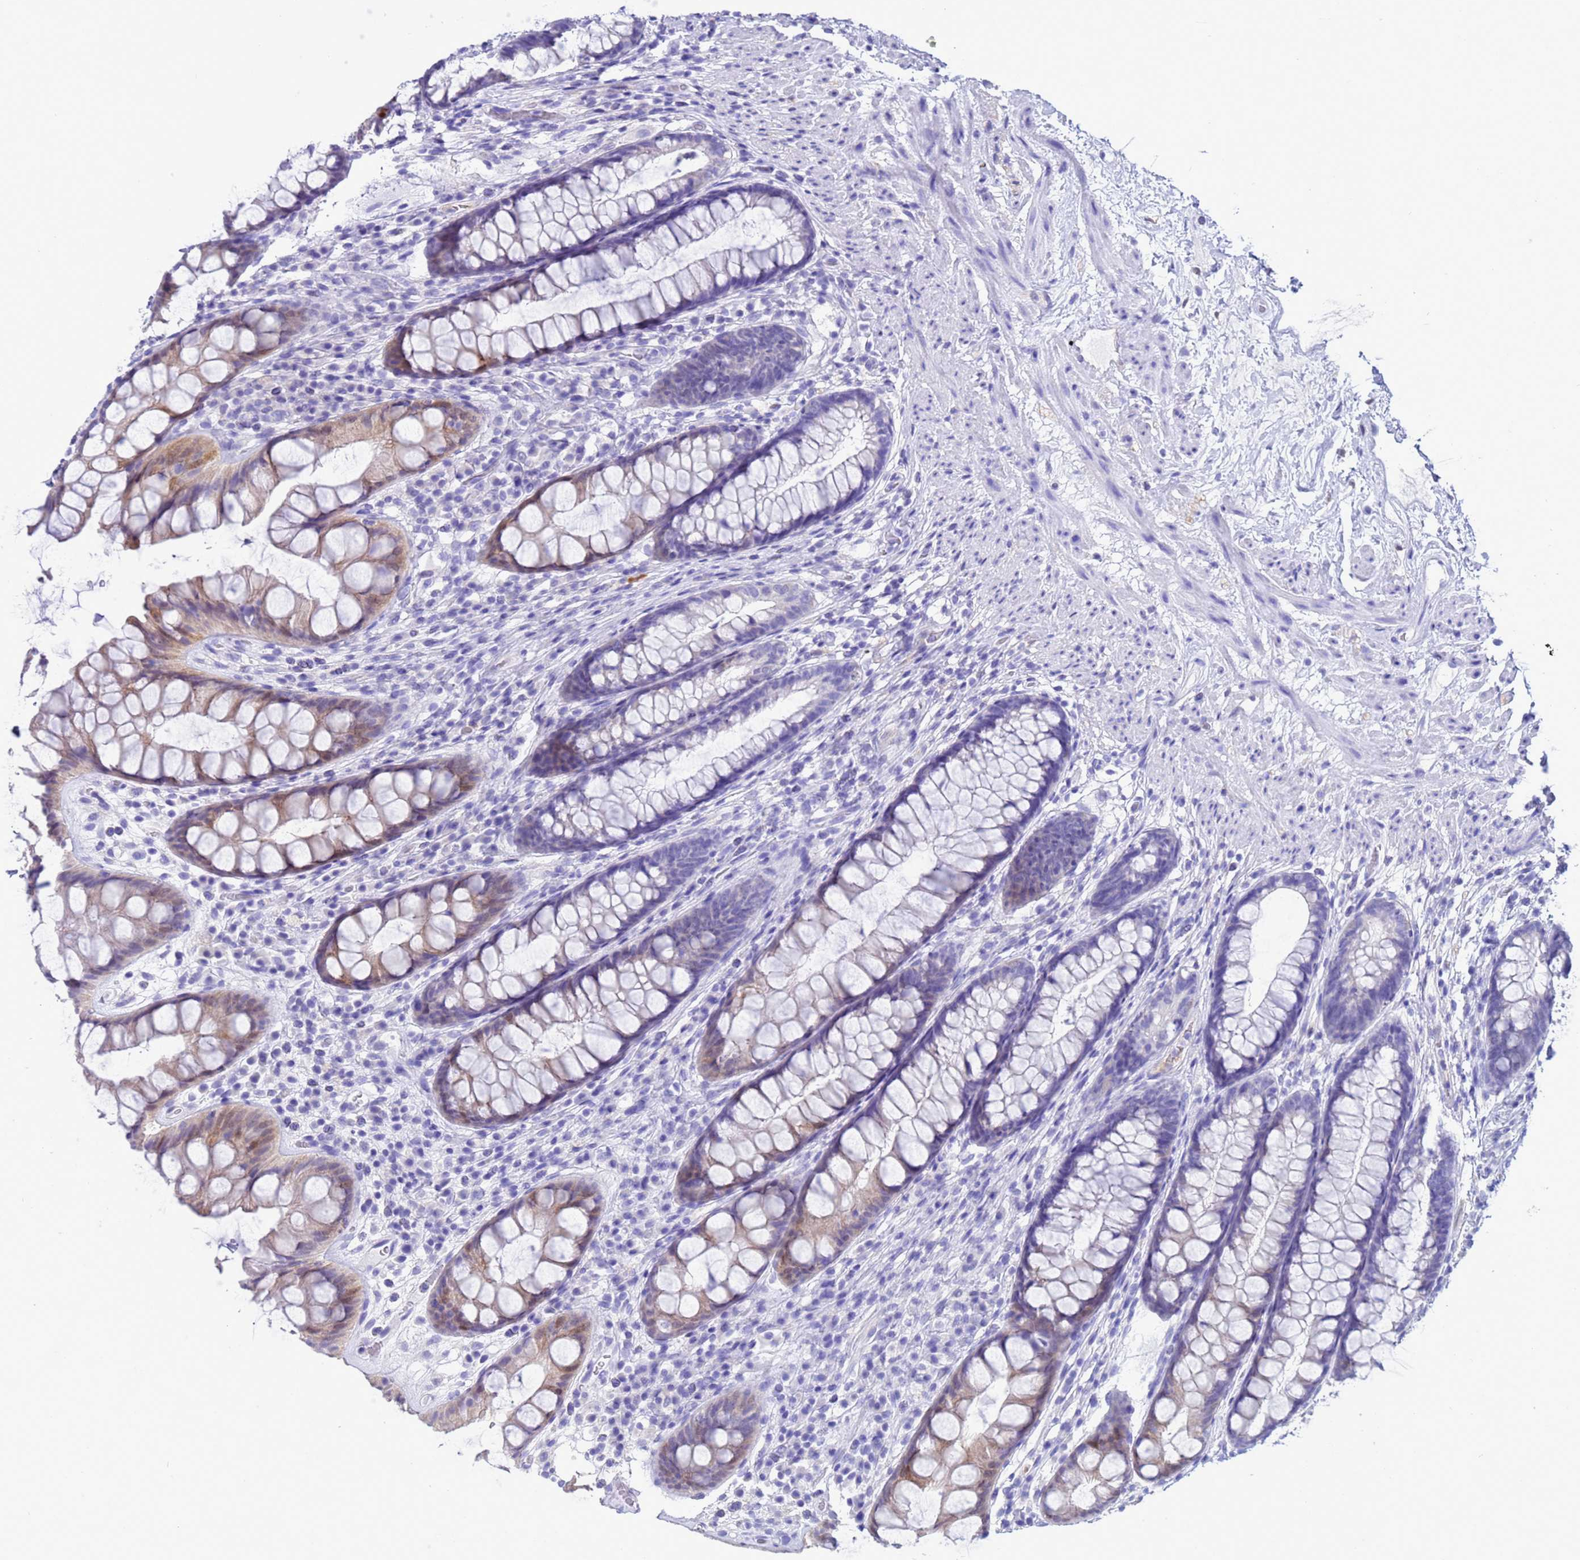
{"staining": {"intensity": "moderate", "quantity": "<25%", "location": "cytoplasmic/membranous,nuclear"}, "tissue": "rectum", "cell_type": "Glandular cells", "image_type": "normal", "snomed": [{"axis": "morphology", "description": "Normal tissue, NOS"}, {"axis": "topography", "description": "Rectum"}], "caption": "Immunohistochemical staining of normal human rectum demonstrates moderate cytoplasmic/membranous,nuclear protein positivity in approximately <25% of glandular cells.", "gene": "AKR1C2", "patient": {"sex": "male", "age": 74}}